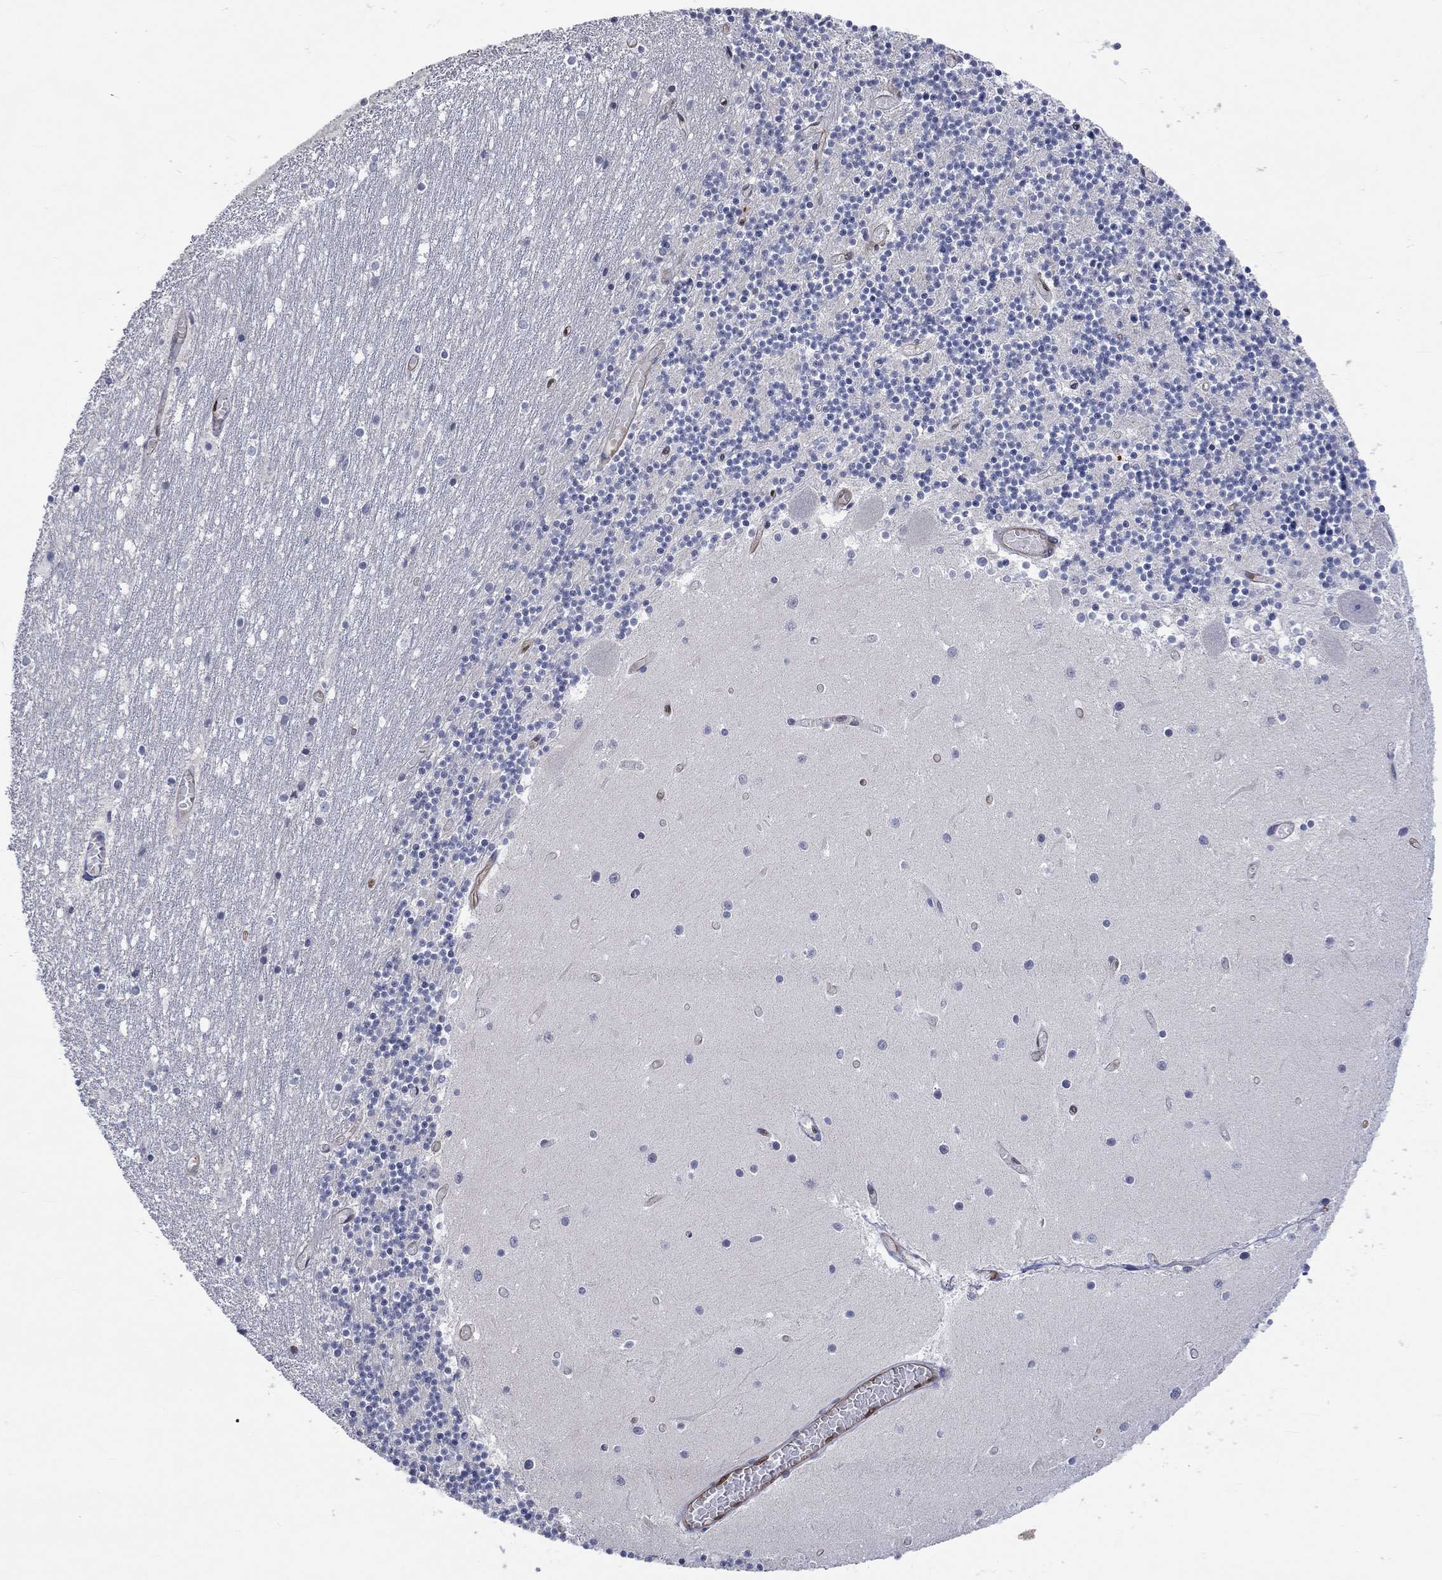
{"staining": {"intensity": "negative", "quantity": "none", "location": "none"}, "tissue": "cerebellum", "cell_type": "Cells in granular layer", "image_type": "normal", "snomed": [{"axis": "morphology", "description": "Normal tissue, NOS"}, {"axis": "topography", "description": "Cerebellum"}], "caption": "Immunohistochemical staining of normal human cerebellum demonstrates no significant staining in cells in granular layer.", "gene": "TGM2", "patient": {"sex": "female", "age": 28}}